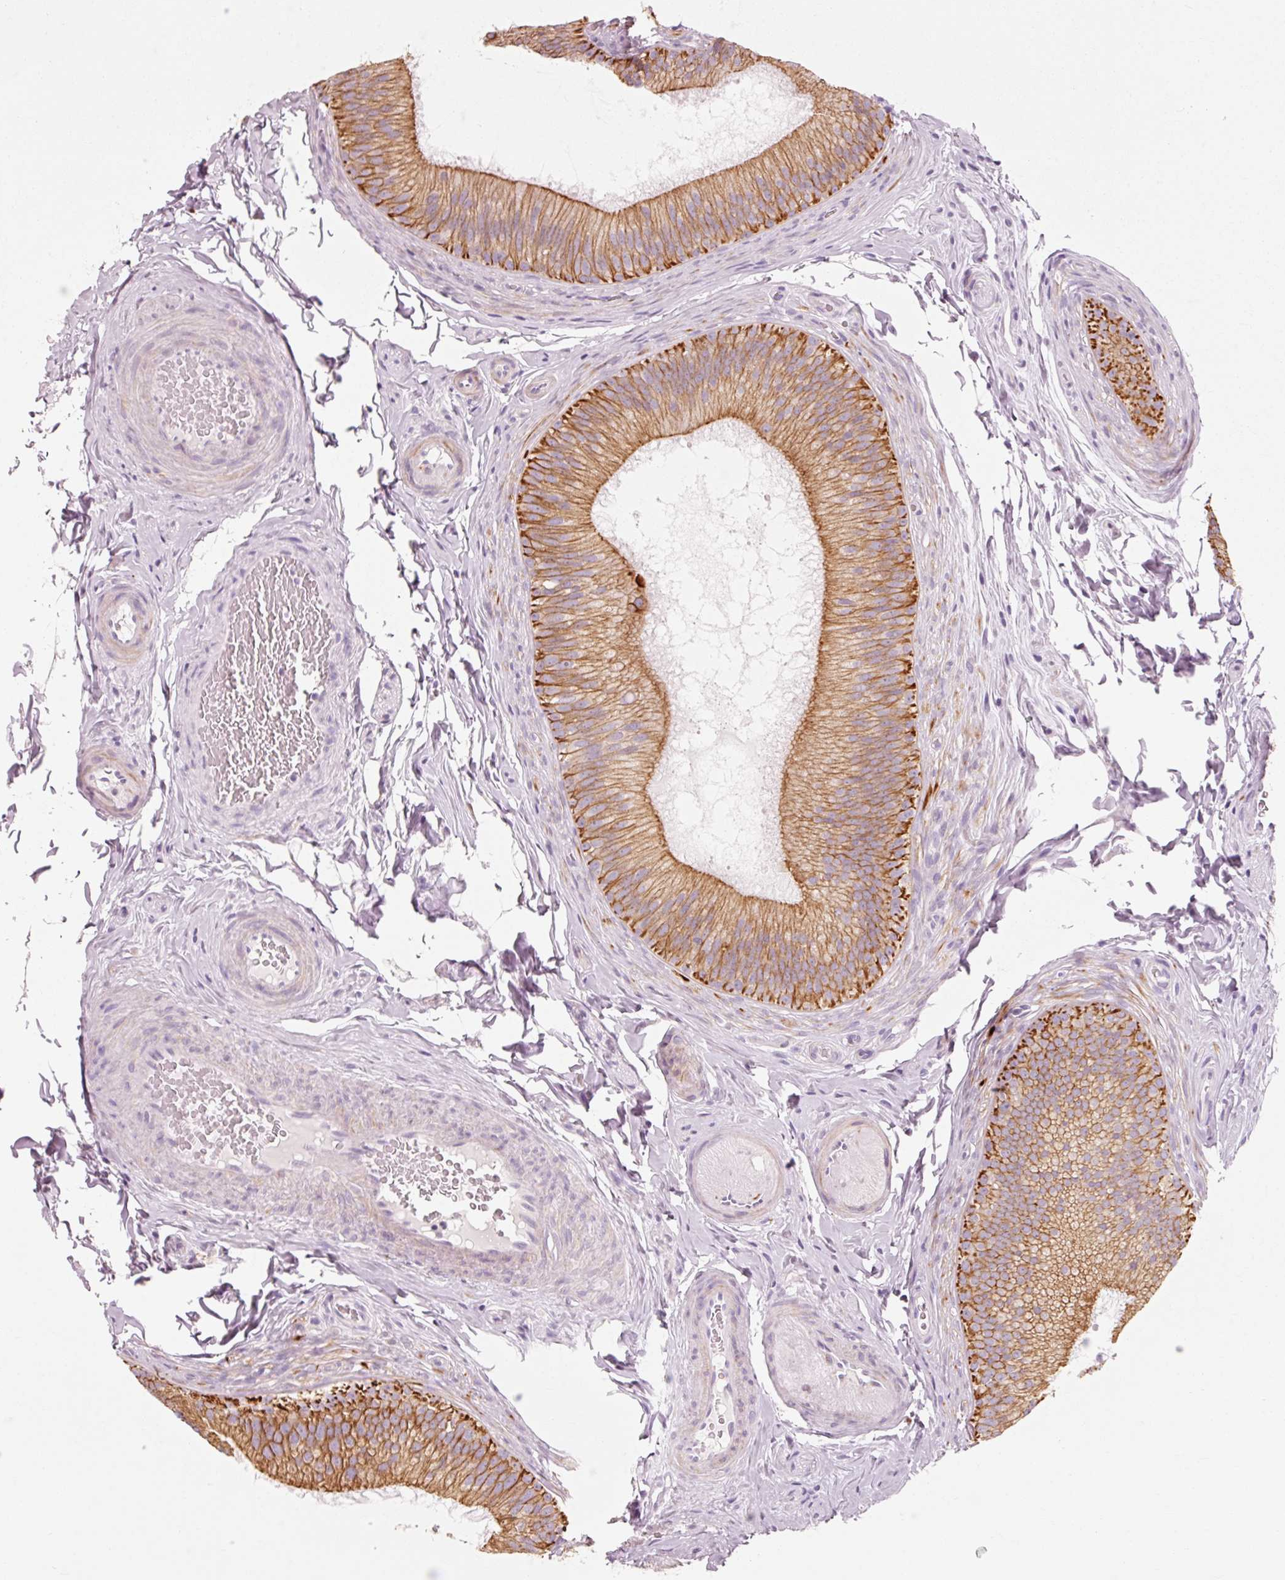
{"staining": {"intensity": "strong", "quantity": ">75%", "location": "cytoplasmic/membranous"}, "tissue": "epididymis", "cell_type": "Glandular cells", "image_type": "normal", "snomed": [{"axis": "morphology", "description": "Normal tissue, NOS"}, {"axis": "topography", "description": "Epididymis"}], "caption": "Protein staining of normal epididymis demonstrates strong cytoplasmic/membranous positivity in about >75% of glandular cells.", "gene": "TRIM73", "patient": {"sex": "male", "age": 24}}